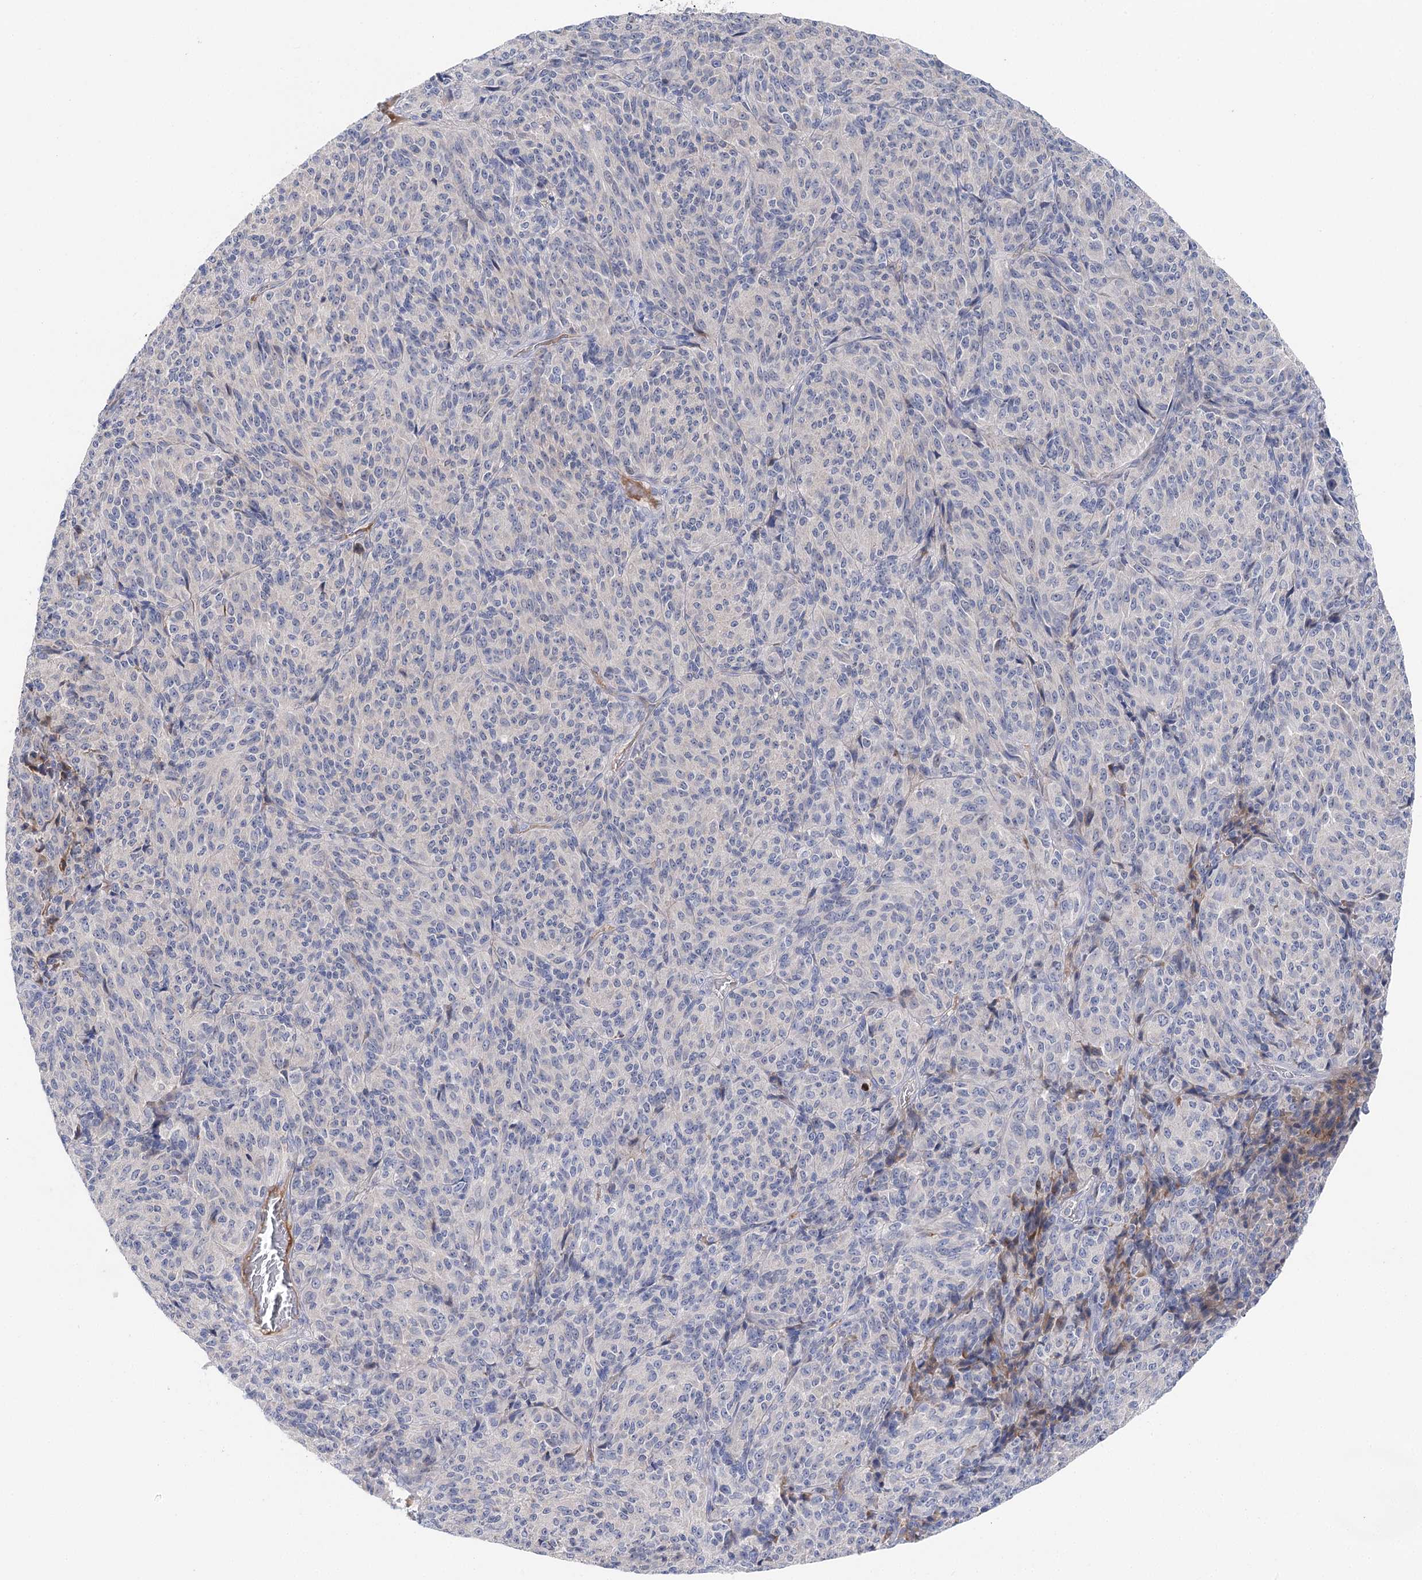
{"staining": {"intensity": "negative", "quantity": "none", "location": "none"}, "tissue": "melanoma", "cell_type": "Tumor cells", "image_type": "cancer", "snomed": [{"axis": "morphology", "description": "Malignant melanoma, Metastatic site"}, {"axis": "topography", "description": "Brain"}], "caption": "Immunohistochemistry image of malignant melanoma (metastatic site) stained for a protein (brown), which shows no staining in tumor cells.", "gene": "LRRC14B", "patient": {"sex": "female", "age": 56}}